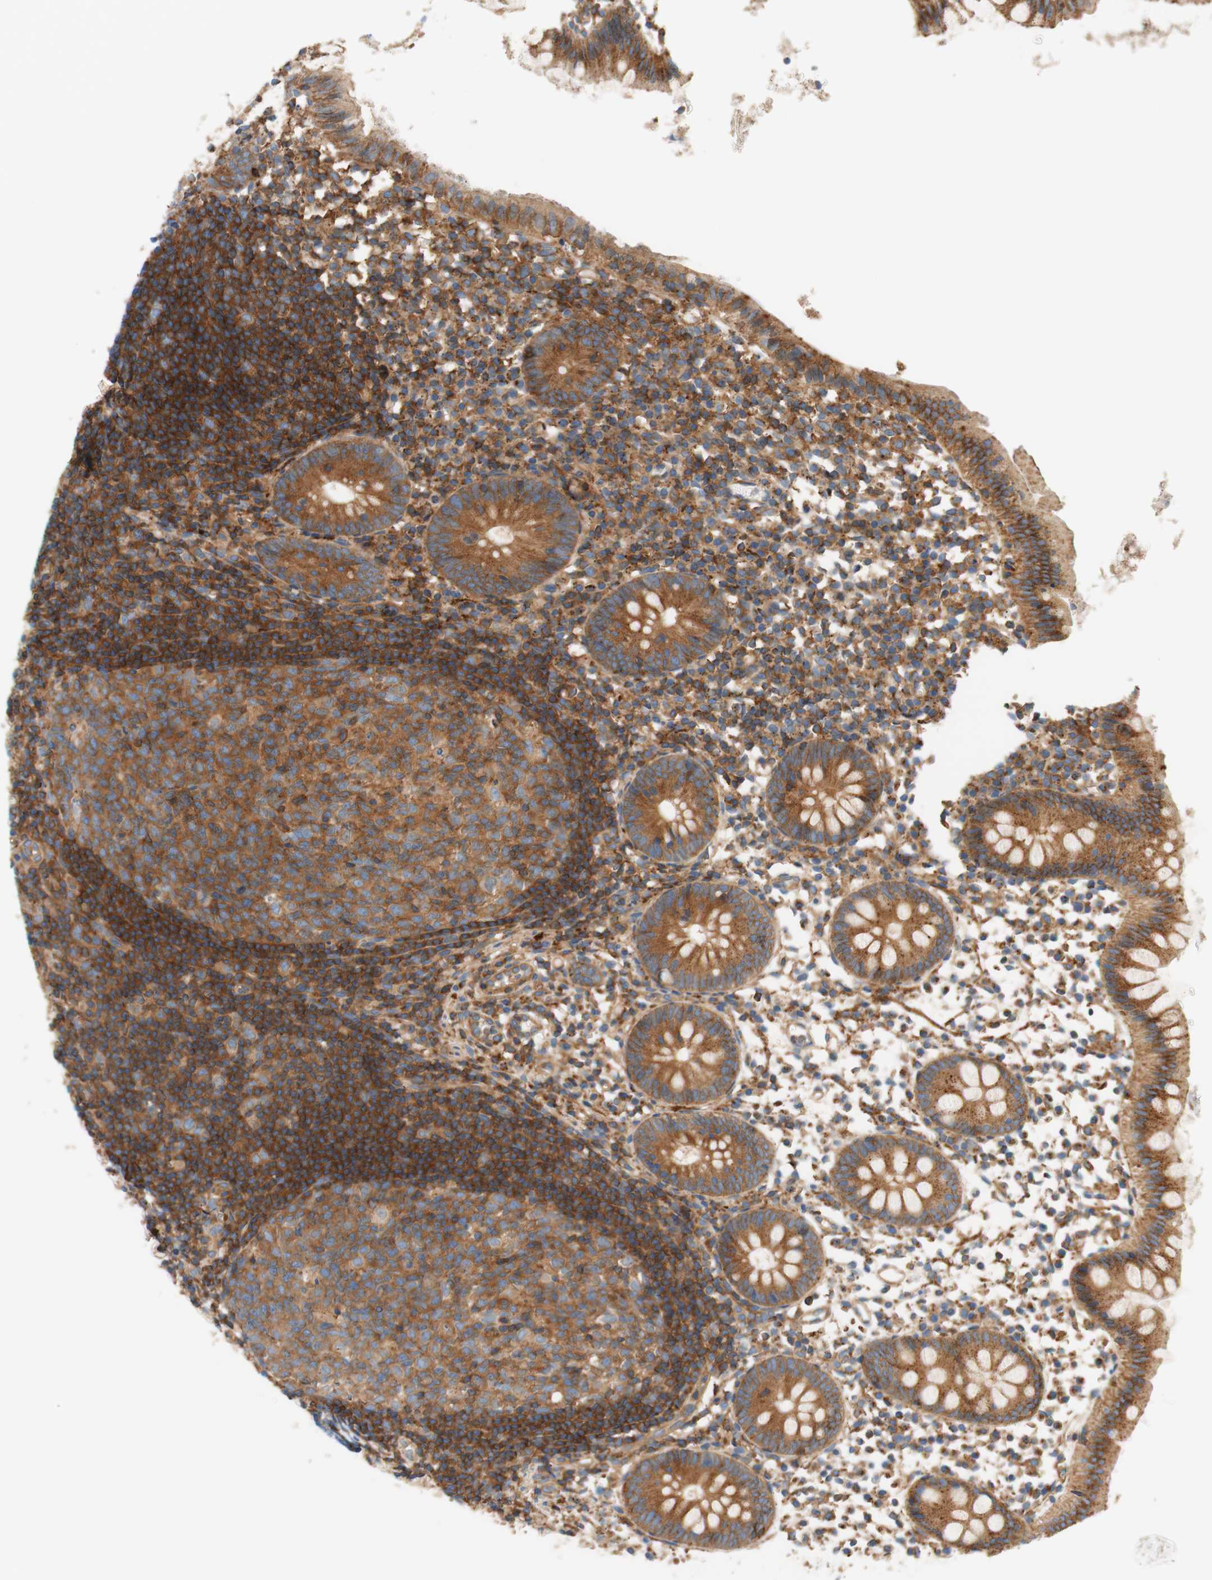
{"staining": {"intensity": "moderate", "quantity": ">75%", "location": "cytoplasmic/membranous"}, "tissue": "appendix", "cell_type": "Glandular cells", "image_type": "normal", "snomed": [{"axis": "morphology", "description": "Normal tissue, NOS"}, {"axis": "topography", "description": "Appendix"}], "caption": "Moderate cytoplasmic/membranous staining for a protein is seen in approximately >75% of glandular cells of normal appendix using IHC.", "gene": "VPS26A", "patient": {"sex": "female", "age": 20}}